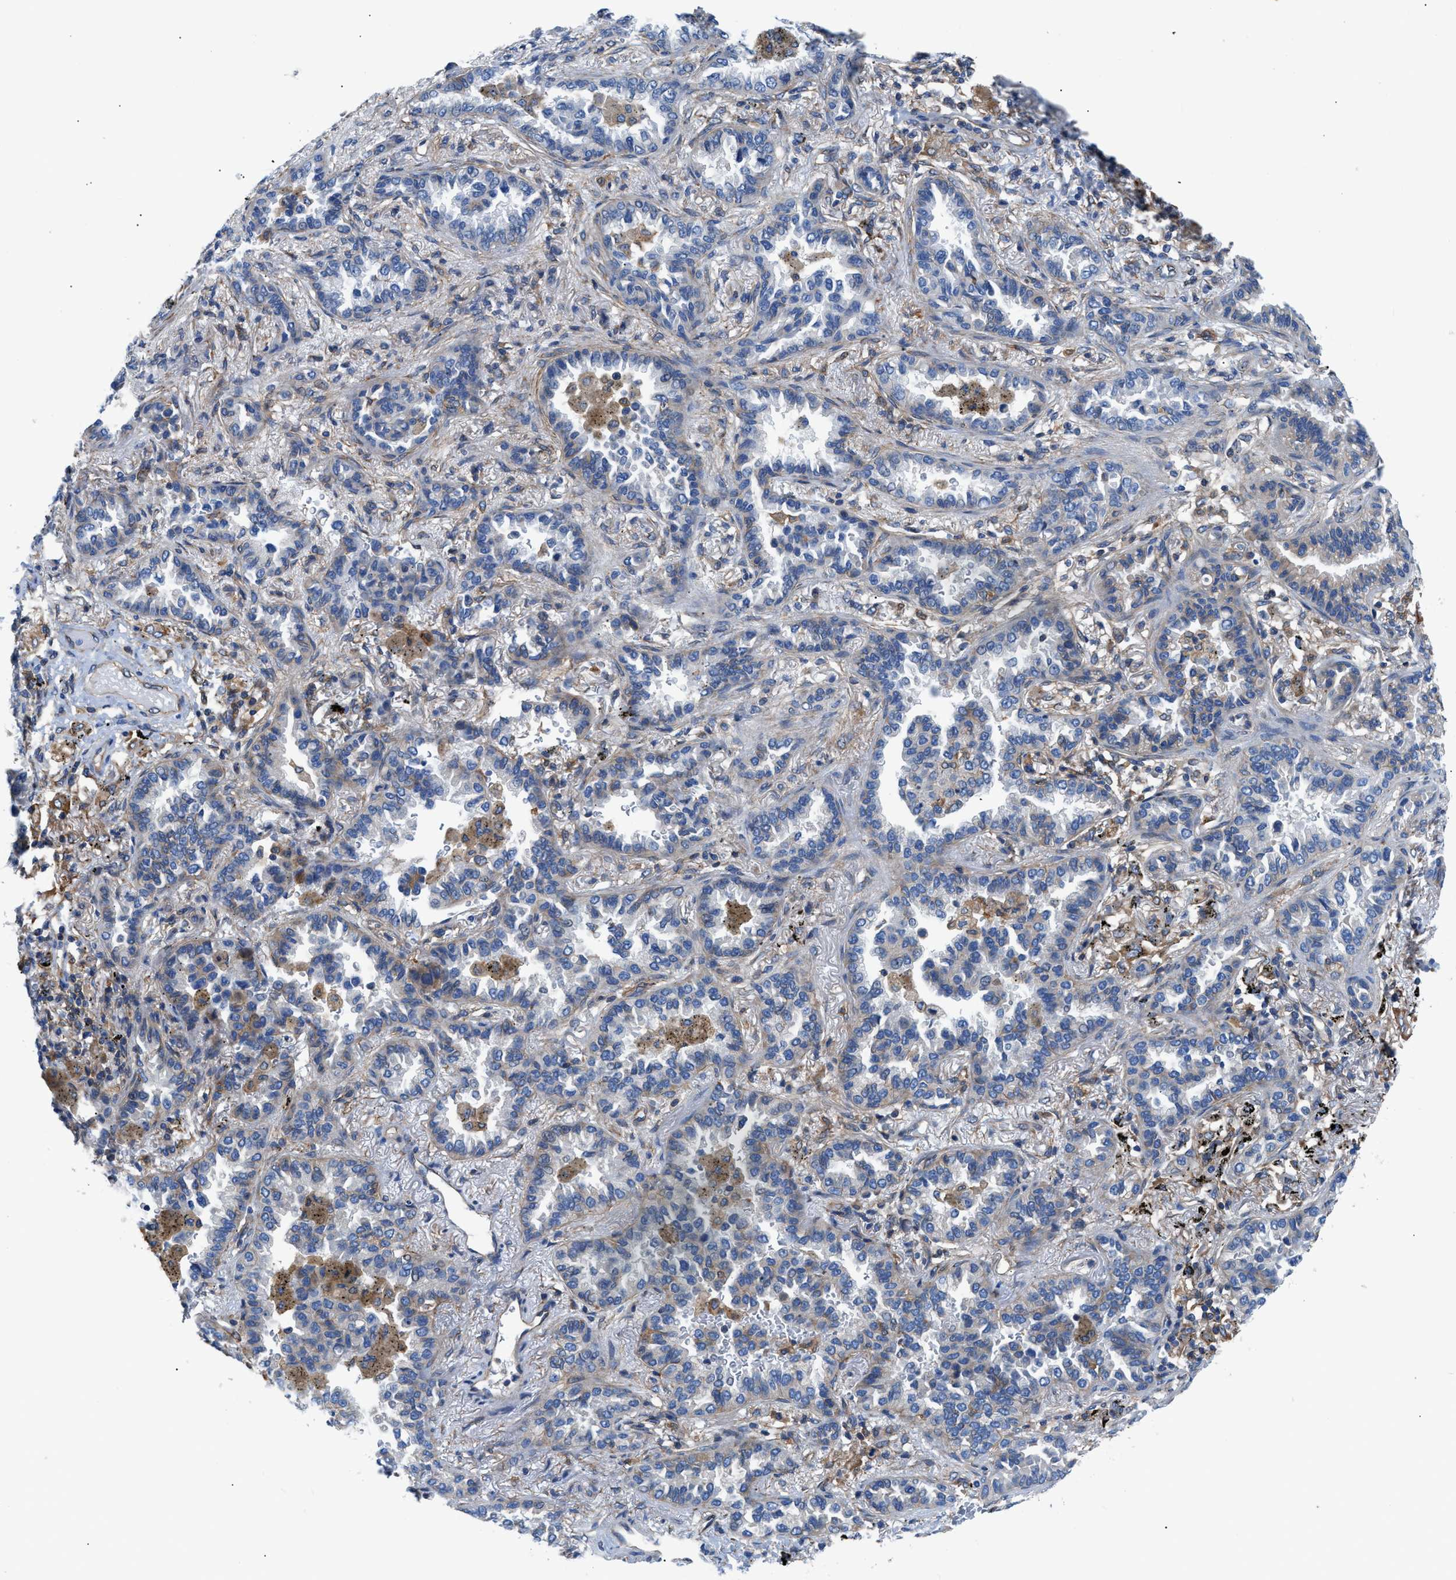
{"staining": {"intensity": "negative", "quantity": "none", "location": "none"}, "tissue": "lung cancer", "cell_type": "Tumor cells", "image_type": "cancer", "snomed": [{"axis": "morphology", "description": "Normal tissue, NOS"}, {"axis": "morphology", "description": "Adenocarcinoma, NOS"}, {"axis": "topography", "description": "Lung"}], "caption": "Immunohistochemistry photomicrograph of neoplastic tissue: lung cancer (adenocarcinoma) stained with DAB shows no significant protein expression in tumor cells.", "gene": "DMAC1", "patient": {"sex": "male", "age": 59}}